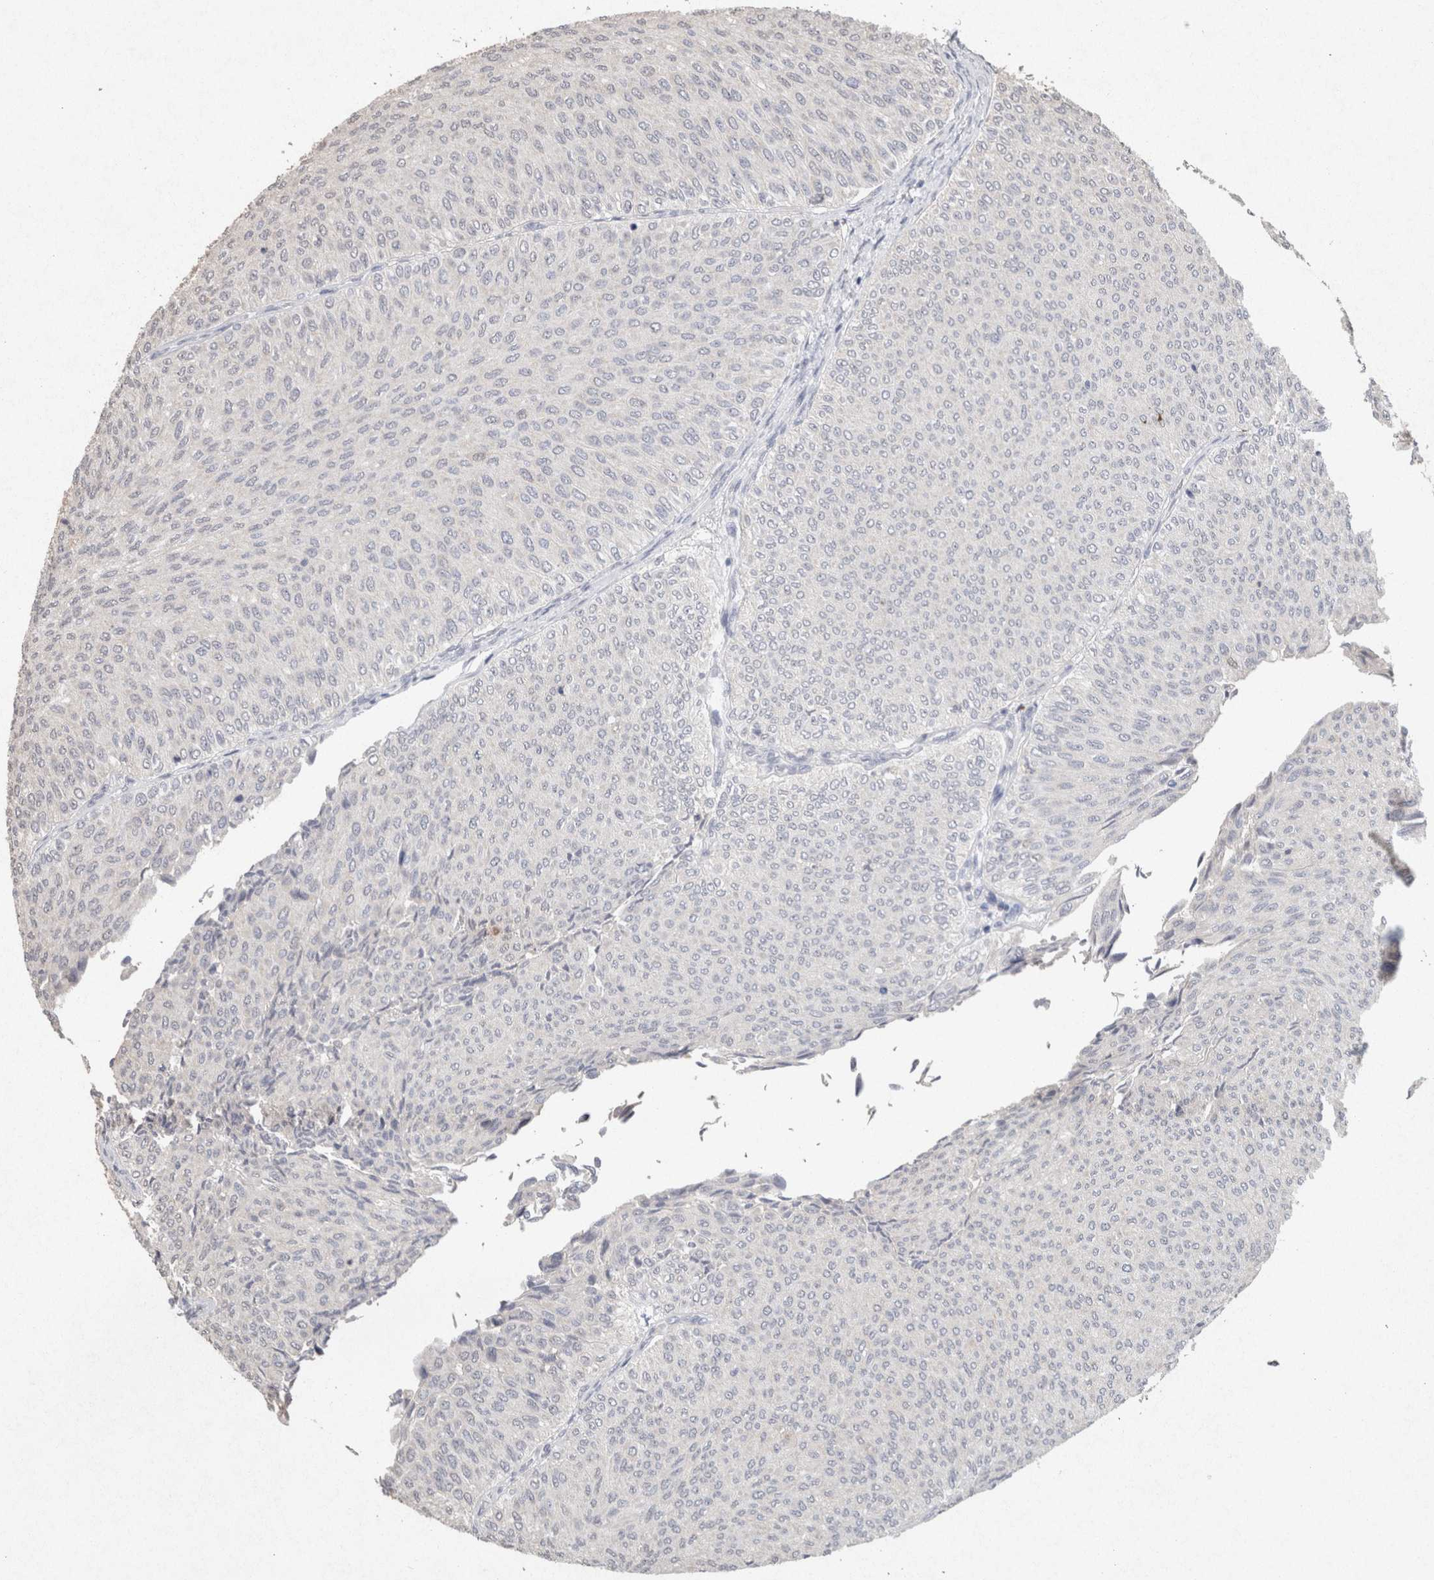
{"staining": {"intensity": "negative", "quantity": "none", "location": "none"}, "tissue": "urothelial cancer", "cell_type": "Tumor cells", "image_type": "cancer", "snomed": [{"axis": "morphology", "description": "Urothelial carcinoma, Low grade"}, {"axis": "topography", "description": "Urinary bladder"}], "caption": "Immunohistochemistry (IHC) histopathology image of neoplastic tissue: low-grade urothelial carcinoma stained with DAB (3,3'-diaminobenzidine) demonstrates no significant protein staining in tumor cells.", "gene": "FABP7", "patient": {"sex": "male", "age": 78}}